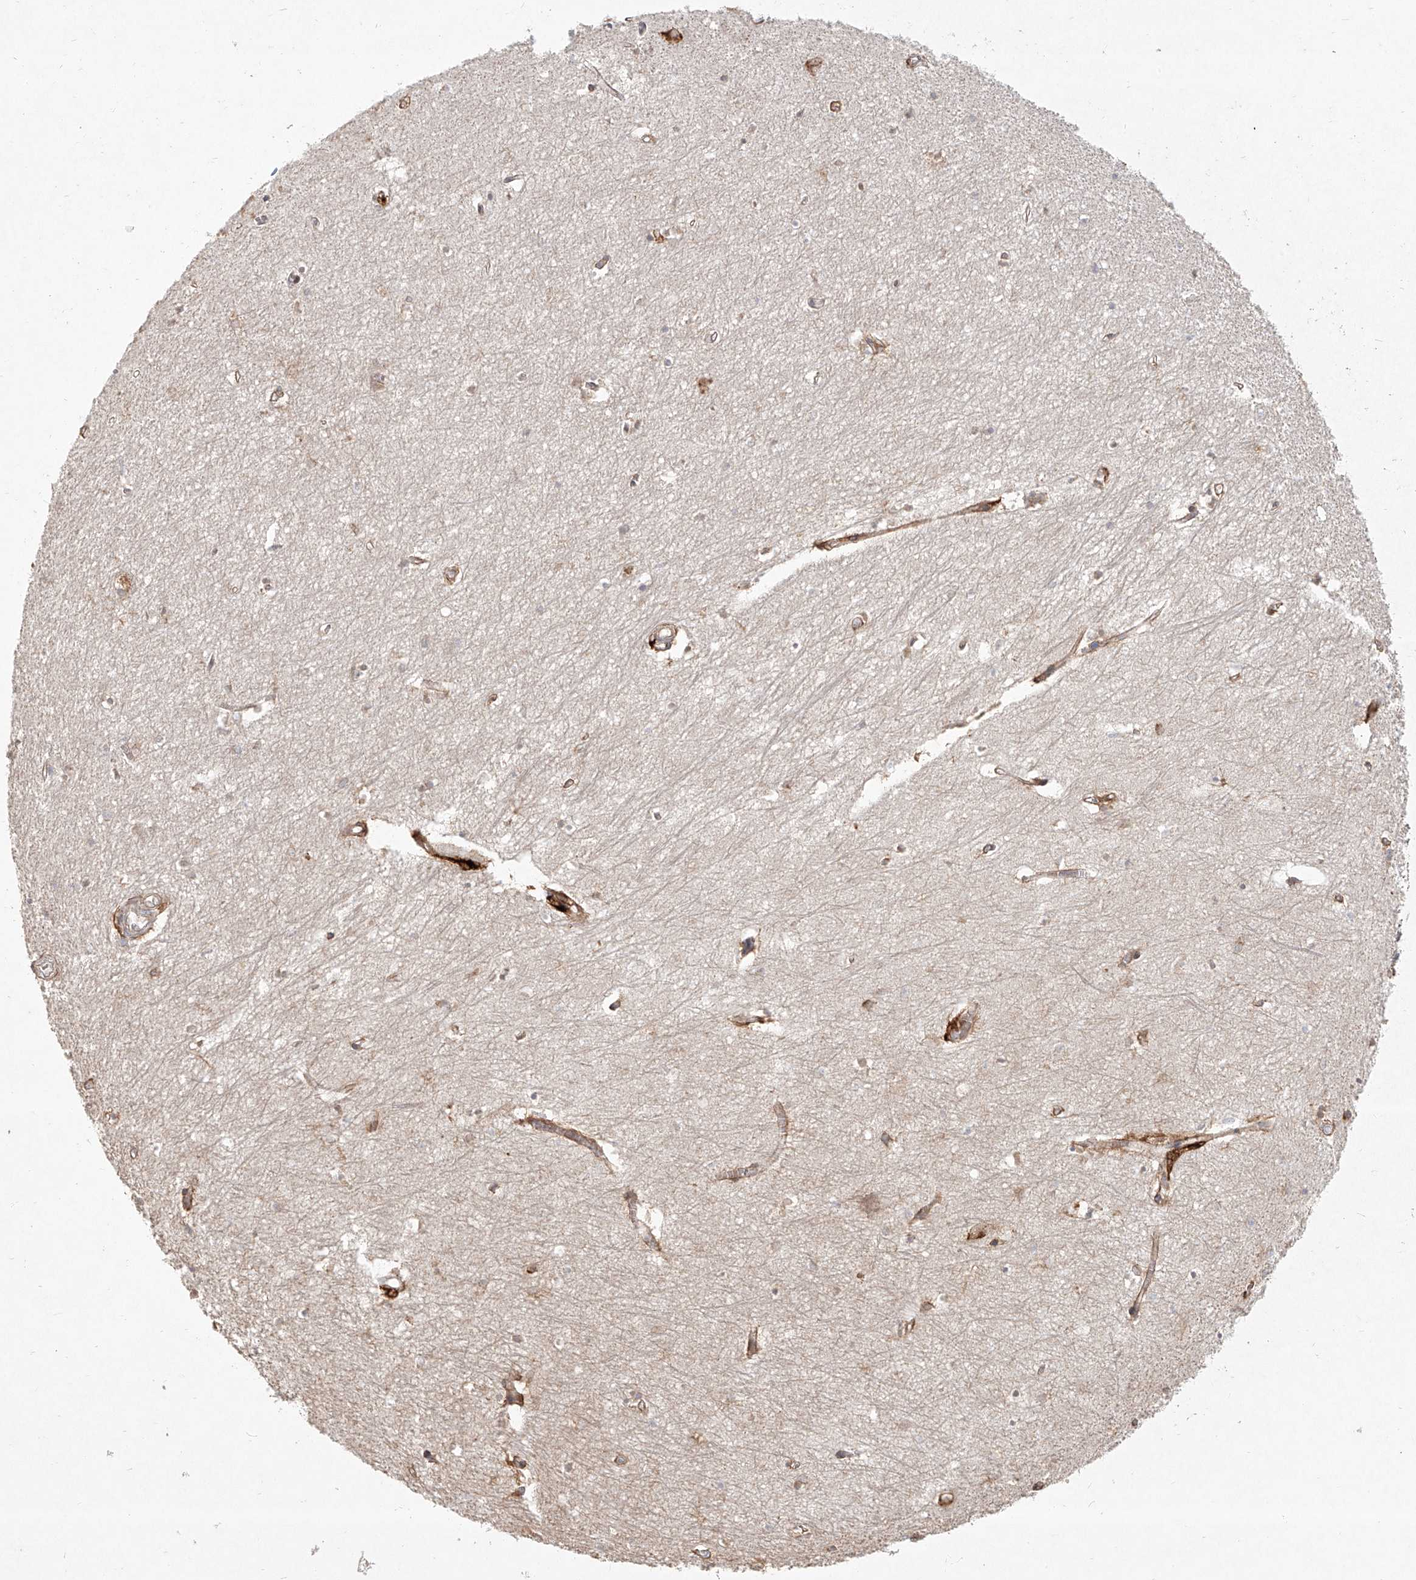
{"staining": {"intensity": "weak", "quantity": "<25%", "location": "cytoplasmic/membranous"}, "tissue": "hippocampus", "cell_type": "Glial cells", "image_type": "normal", "snomed": [{"axis": "morphology", "description": "Normal tissue, NOS"}, {"axis": "topography", "description": "Hippocampus"}], "caption": "A histopathology image of hippocampus stained for a protein shows no brown staining in glial cells.", "gene": "CD209", "patient": {"sex": "female", "age": 64}}